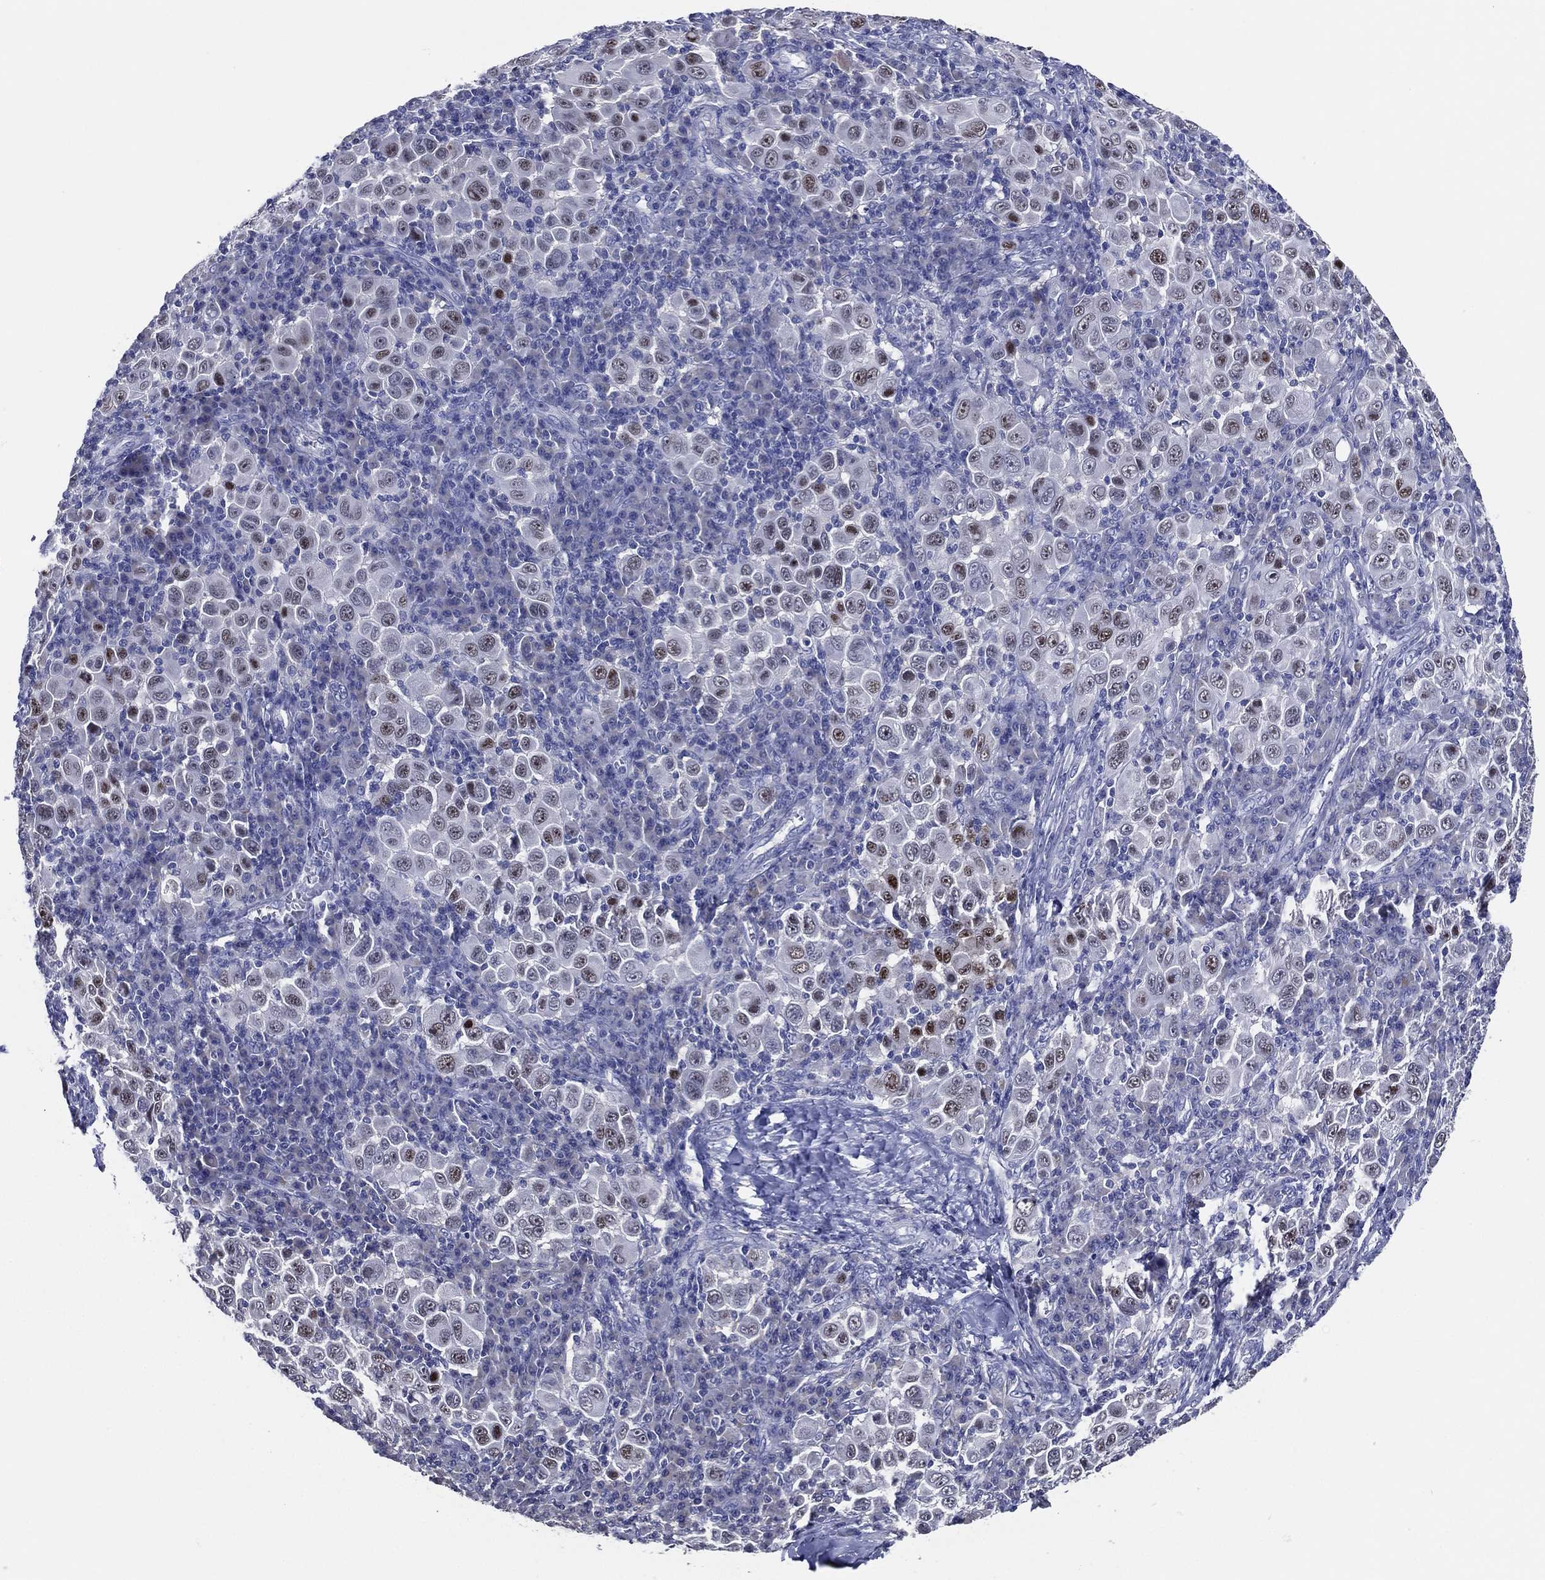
{"staining": {"intensity": "strong", "quantity": "25%-75%", "location": "nuclear"}, "tissue": "melanoma", "cell_type": "Tumor cells", "image_type": "cancer", "snomed": [{"axis": "morphology", "description": "Malignant melanoma, NOS"}, {"axis": "topography", "description": "Skin"}], "caption": "IHC histopathology image of neoplastic tissue: human malignant melanoma stained using IHC displays high levels of strong protein expression localized specifically in the nuclear of tumor cells, appearing as a nuclear brown color.", "gene": "TFAP2A", "patient": {"sex": "female", "age": 57}}